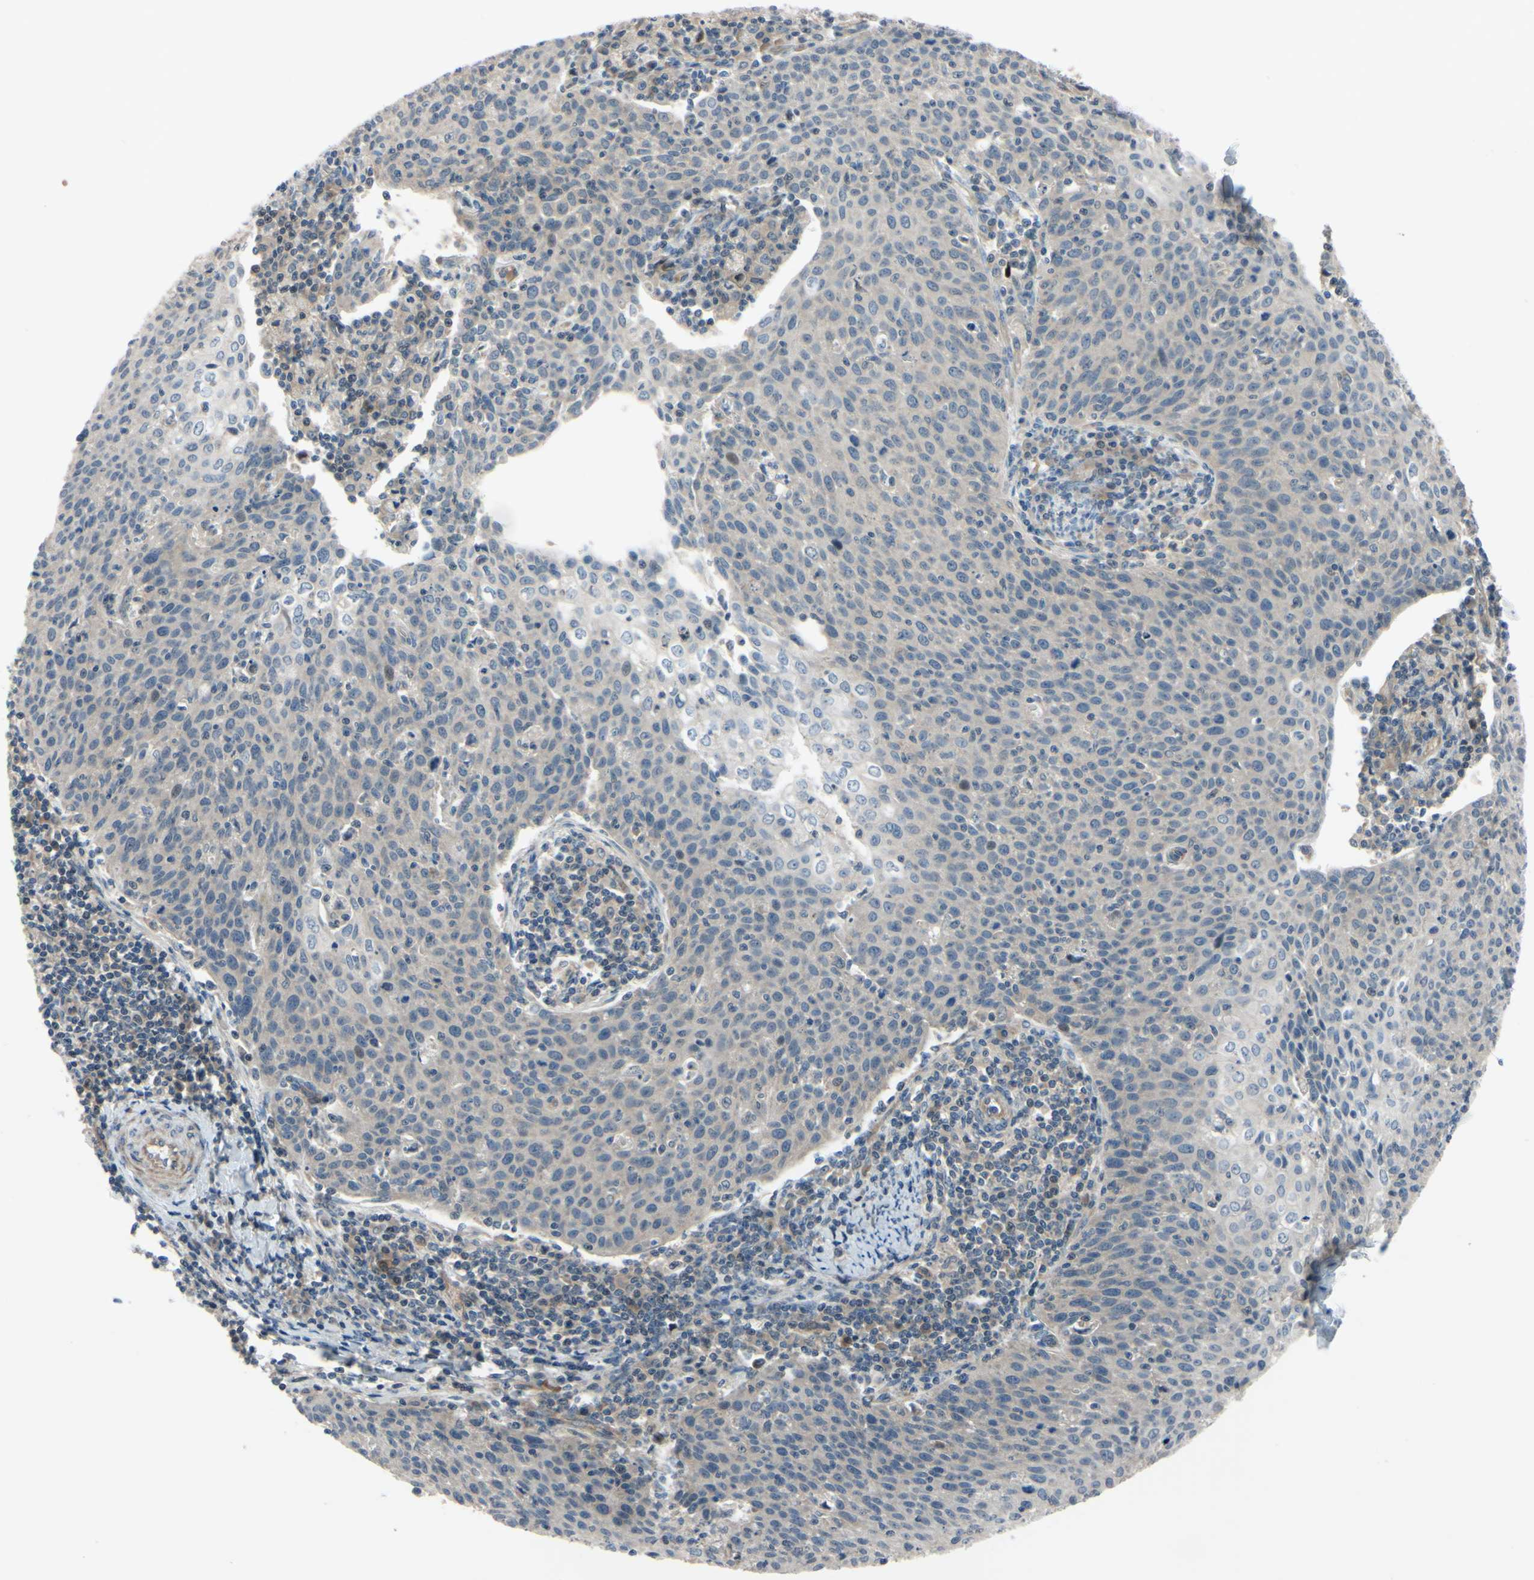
{"staining": {"intensity": "weak", "quantity": ">75%", "location": "cytoplasmic/membranous"}, "tissue": "cervical cancer", "cell_type": "Tumor cells", "image_type": "cancer", "snomed": [{"axis": "morphology", "description": "Squamous cell carcinoma, NOS"}, {"axis": "topography", "description": "Cervix"}], "caption": "A brown stain shows weak cytoplasmic/membranous positivity of a protein in cervical squamous cell carcinoma tumor cells.", "gene": "COMMD9", "patient": {"sex": "female", "age": 38}}